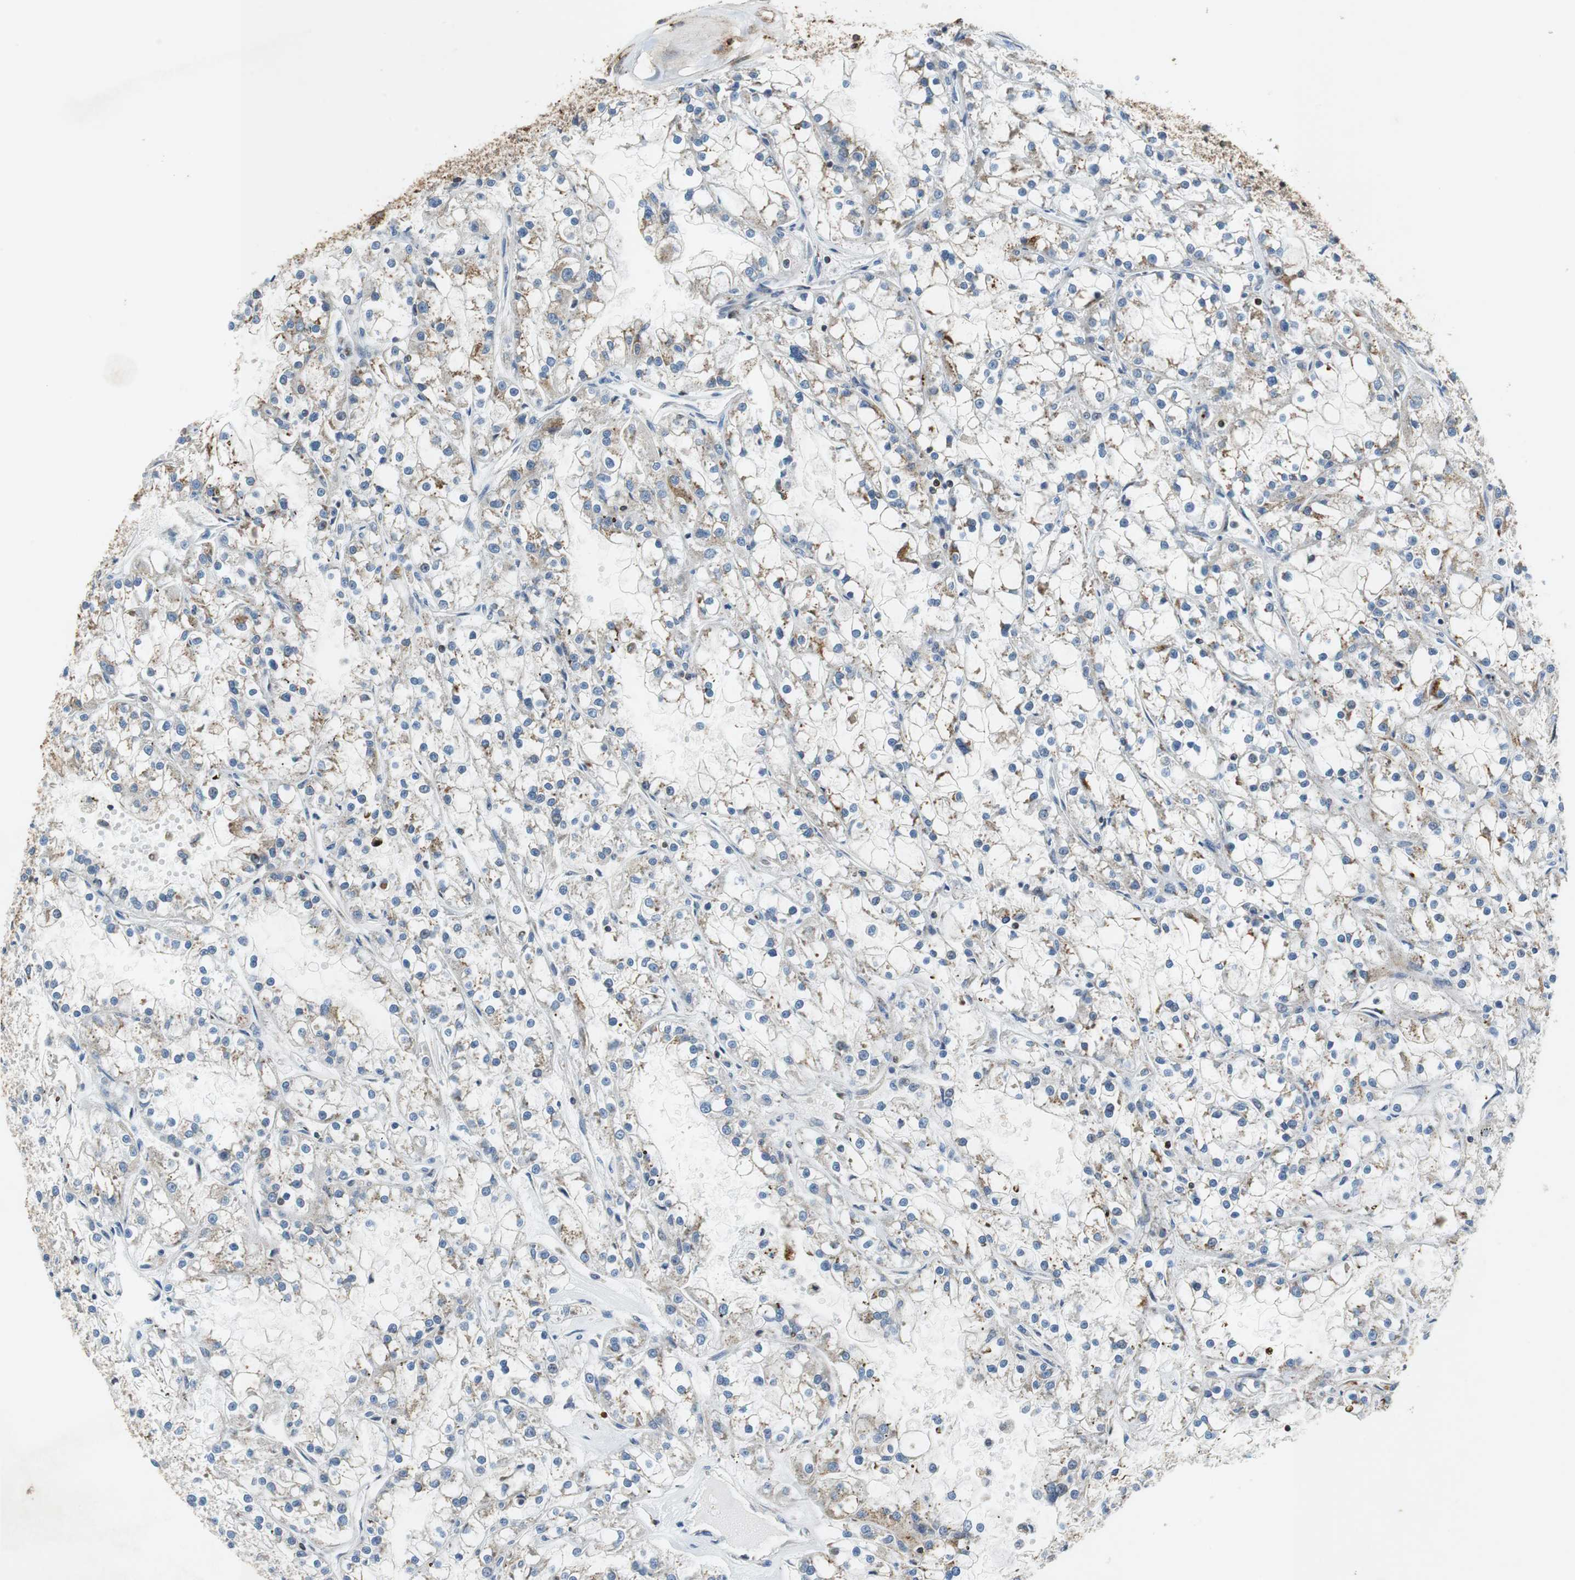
{"staining": {"intensity": "weak", "quantity": "25%-75%", "location": "cytoplasmic/membranous"}, "tissue": "renal cancer", "cell_type": "Tumor cells", "image_type": "cancer", "snomed": [{"axis": "morphology", "description": "Adenocarcinoma, NOS"}, {"axis": "topography", "description": "Kidney"}], "caption": "Immunohistochemistry (IHC) micrograph of neoplastic tissue: renal cancer stained using immunohistochemistry (IHC) exhibits low levels of weak protein expression localized specifically in the cytoplasmic/membranous of tumor cells, appearing as a cytoplasmic/membranous brown color.", "gene": "TUBA4A", "patient": {"sex": "female", "age": 52}}